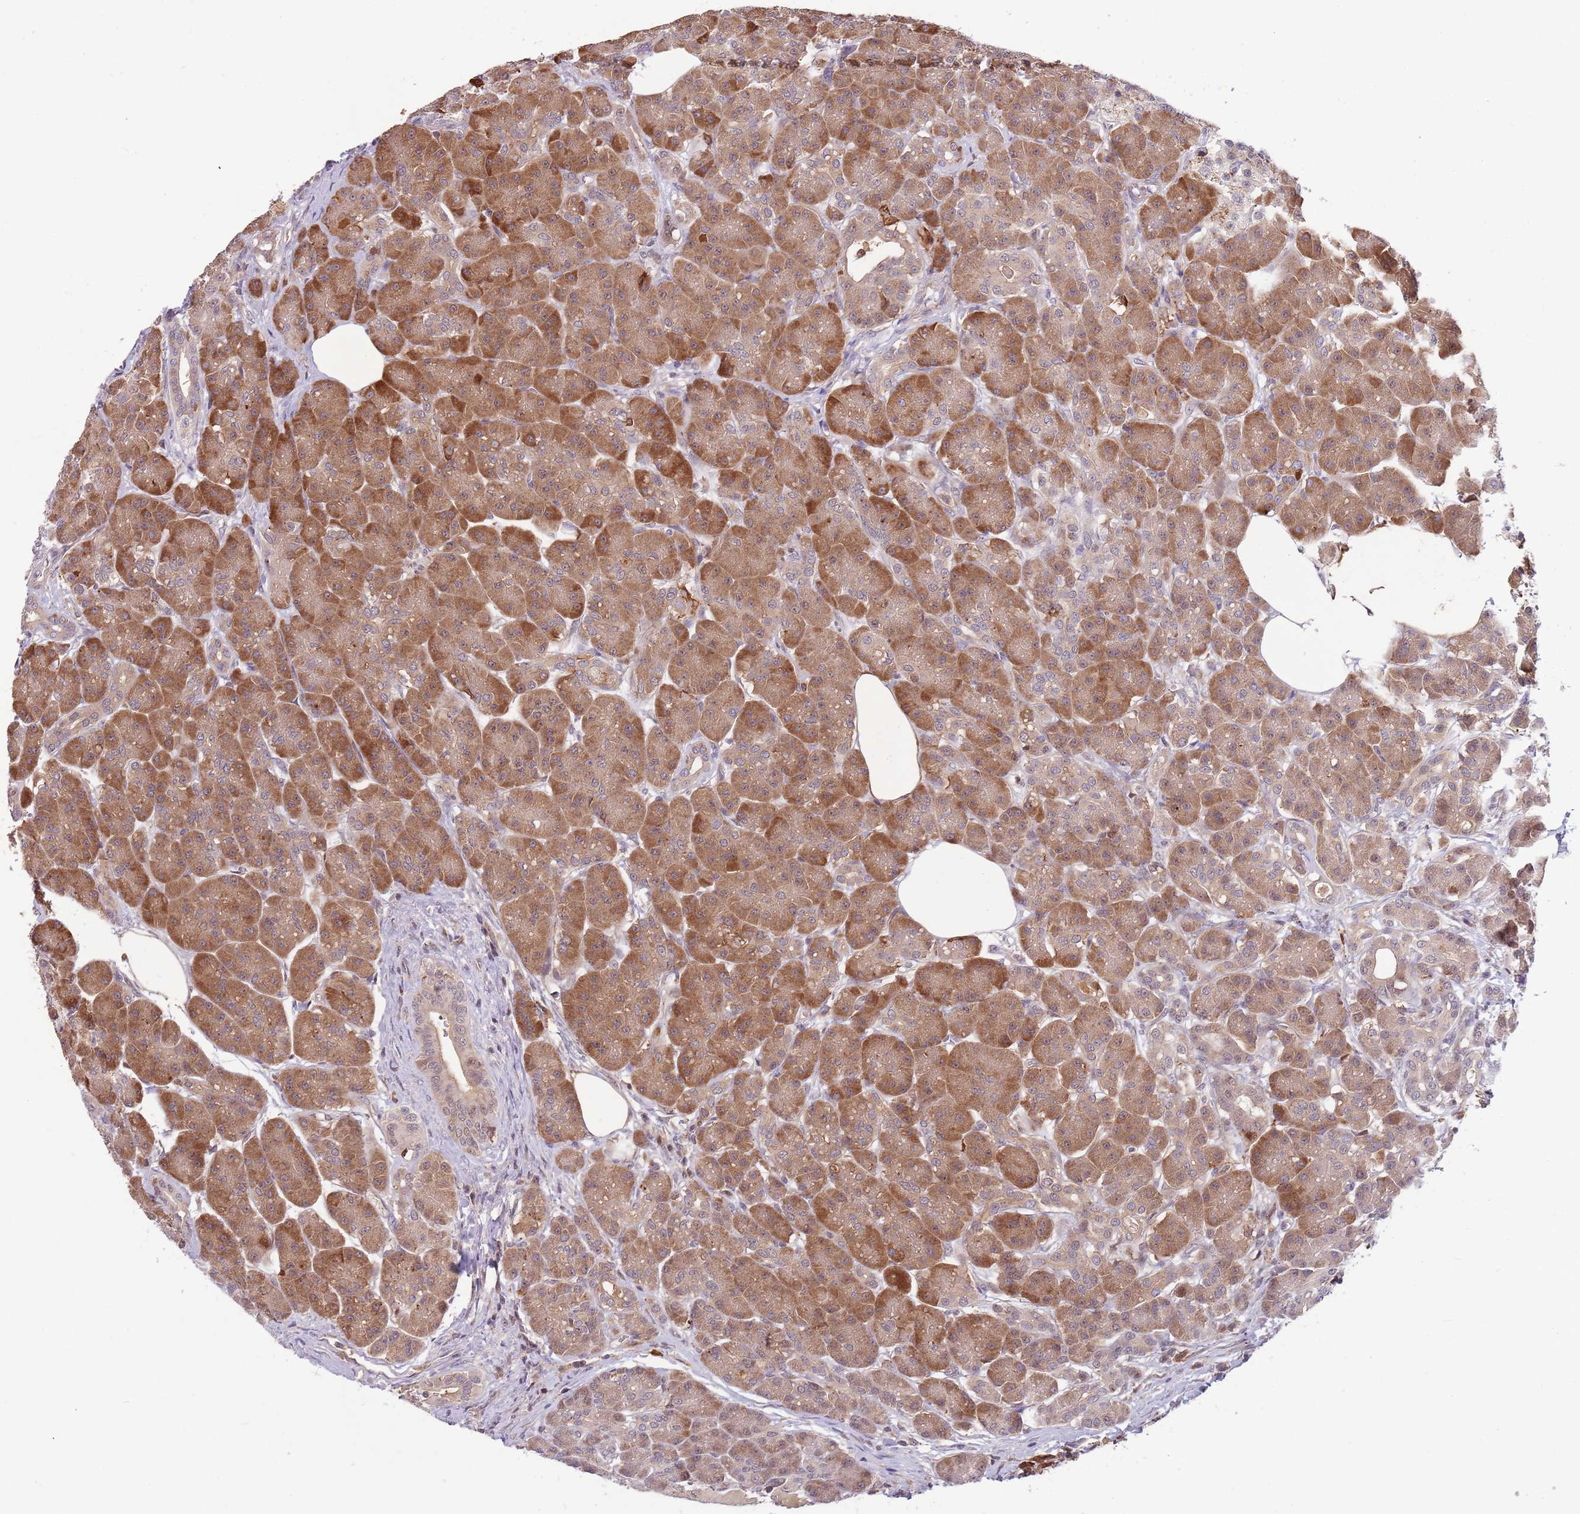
{"staining": {"intensity": "strong", "quantity": ">75%", "location": "cytoplasmic/membranous,nuclear"}, "tissue": "pancreas", "cell_type": "Exocrine glandular cells", "image_type": "normal", "snomed": [{"axis": "morphology", "description": "Normal tissue, NOS"}, {"axis": "topography", "description": "Pancreas"}], "caption": "High-magnification brightfield microscopy of normal pancreas stained with DAB (3,3'-diaminobenzidine) (brown) and counterstained with hematoxylin (blue). exocrine glandular cells exhibit strong cytoplasmic/membranous,nuclear expression is appreciated in about>75% of cells. Using DAB (brown) and hematoxylin (blue) stains, captured at high magnification using brightfield microscopy.", "gene": "CCNJL", "patient": {"sex": "male", "age": 63}}